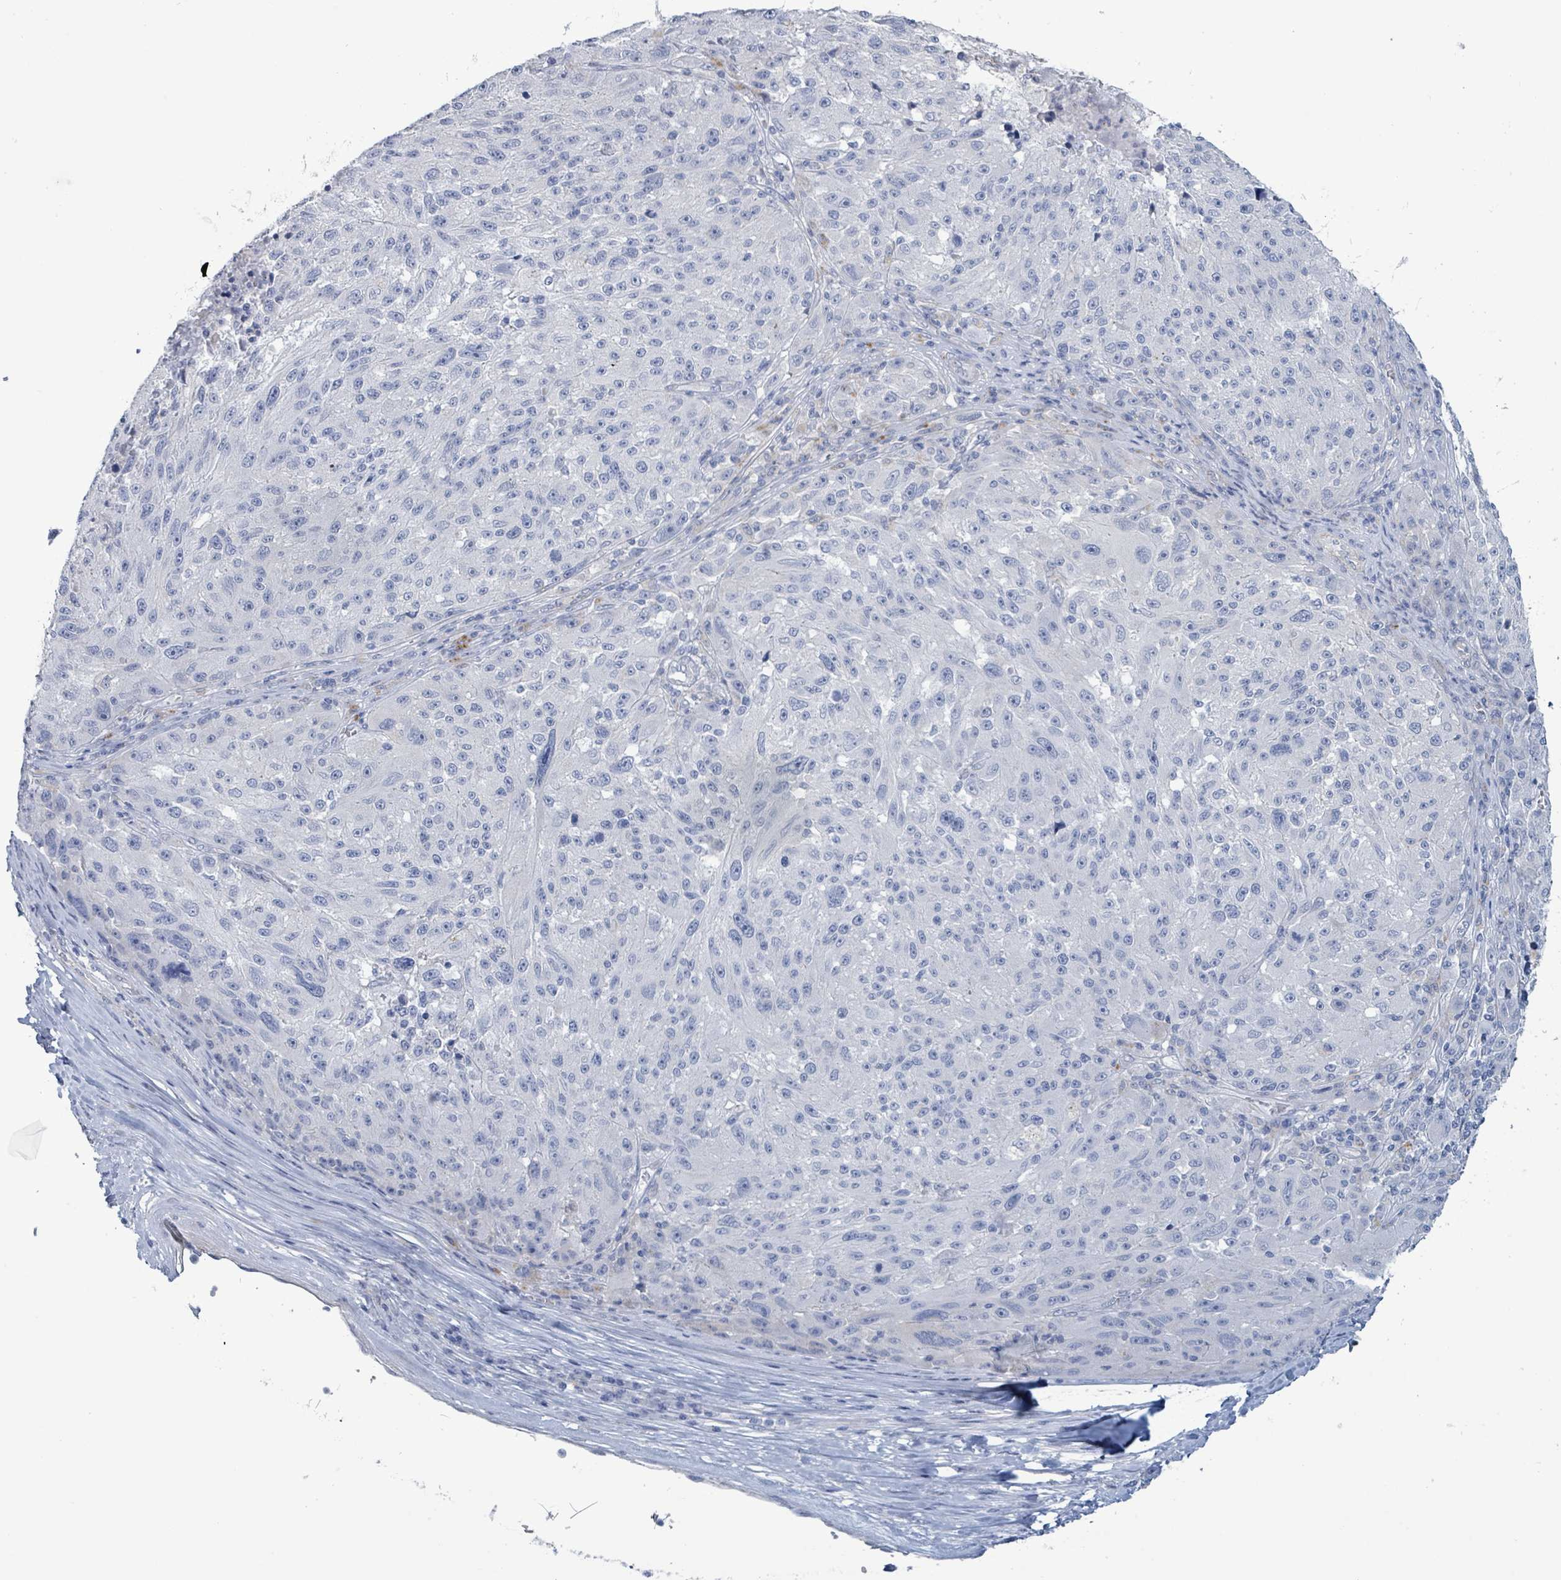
{"staining": {"intensity": "negative", "quantity": "none", "location": "none"}, "tissue": "melanoma", "cell_type": "Tumor cells", "image_type": "cancer", "snomed": [{"axis": "morphology", "description": "Malignant melanoma, NOS"}, {"axis": "topography", "description": "Skin"}], "caption": "High power microscopy micrograph of an immunohistochemistry micrograph of malignant melanoma, revealing no significant staining in tumor cells.", "gene": "PKLR", "patient": {"sex": "male", "age": 53}}